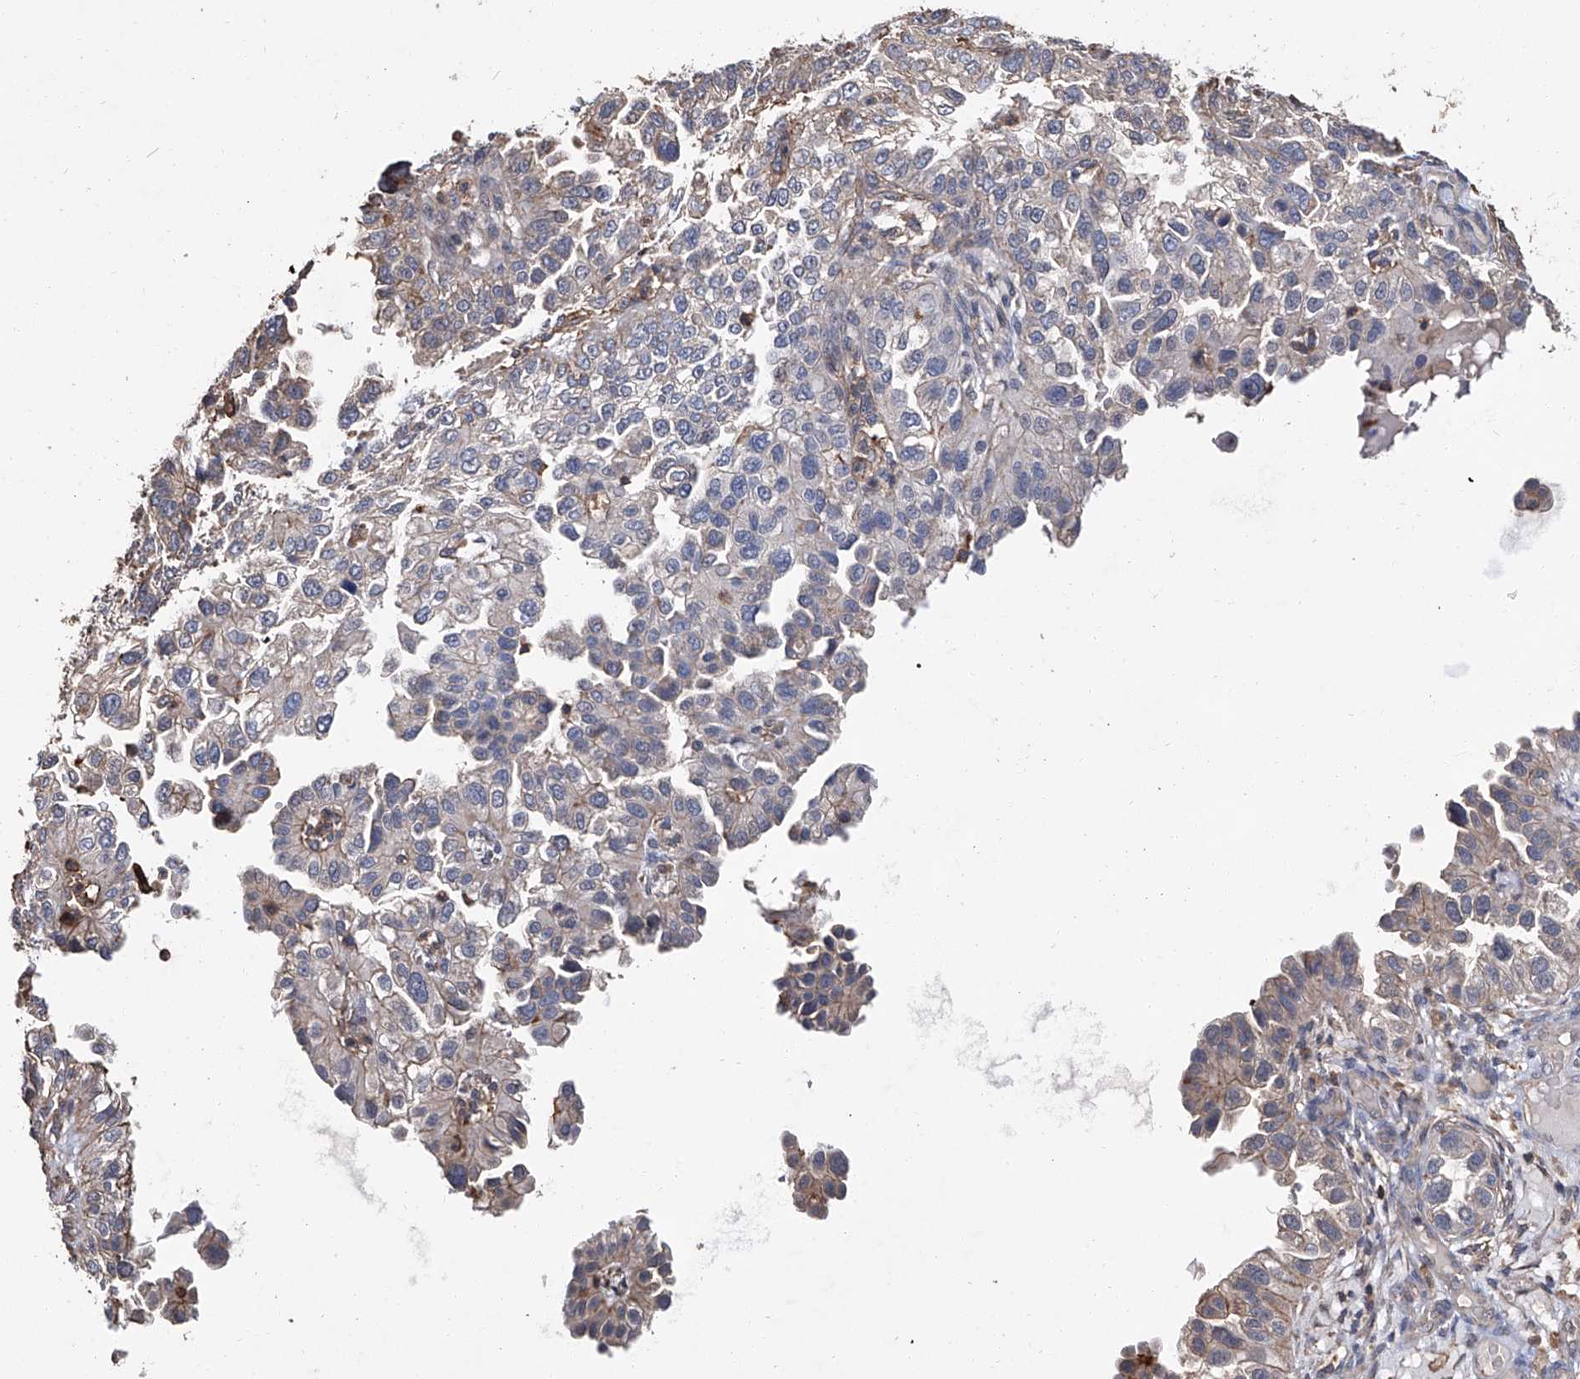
{"staining": {"intensity": "weak", "quantity": "<25%", "location": "cytoplasmic/membranous"}, "tissue": "endometrial cancer", "cell_type": "Tumor cells", "image_type": "cancer", "snomed": [{"axis": "morphology", "description": "Adenocarcinoma, NOS"}, {"axis": "topography", "description": "Endometrium"}], "caption": "Tumor cells show no significant positivity in endometrial cancer (adenocarcinoma).", "gene": "GPT", "patient": {"sex": "female", "age": 85}}